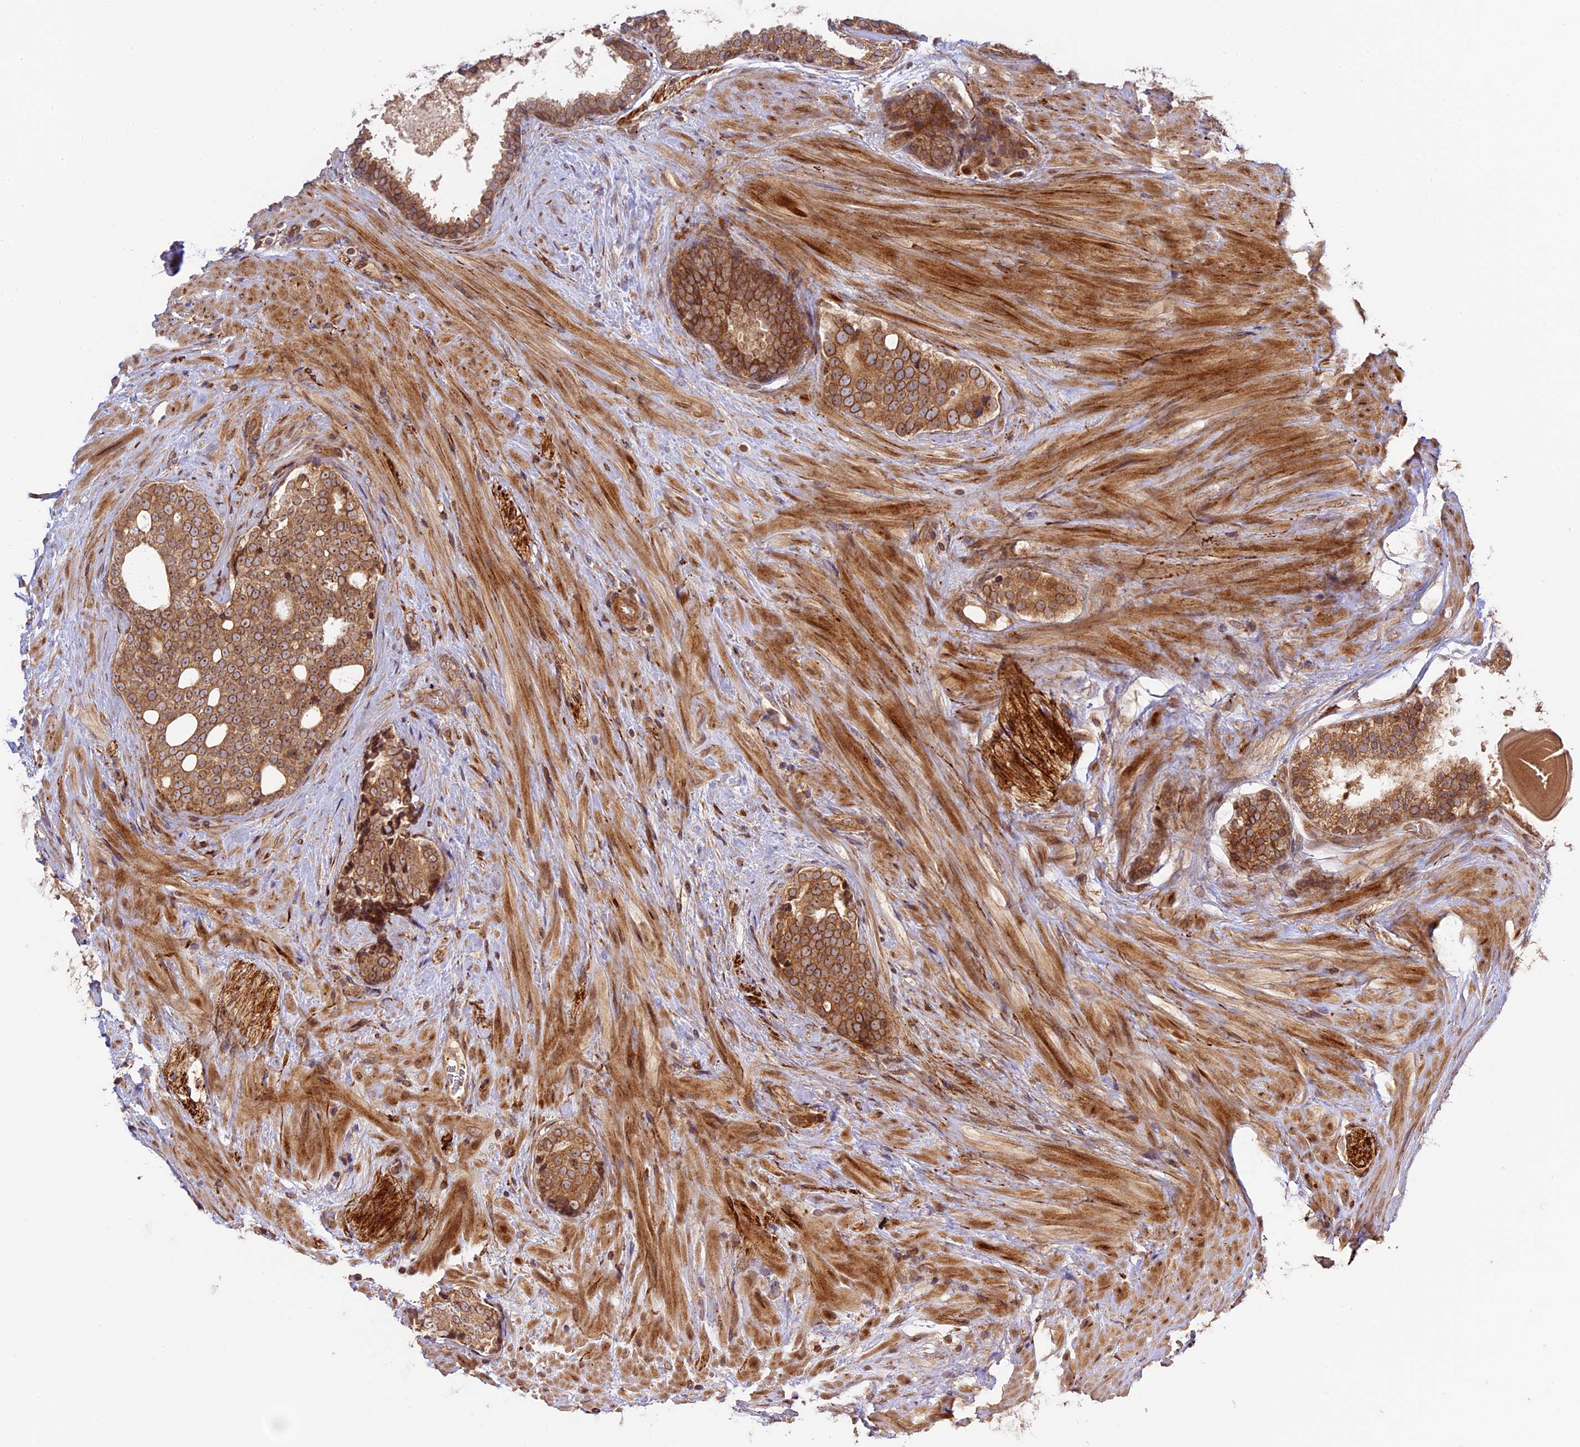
{"staining": {"intensity": "moderate", "quantity": ">75%", "location": "cytoplasmic/membranous,nuclear"}, "tissue": "prostate cancer", "cell_type": "Tumor cells", "image_type": "cancer", "snomed": [{"axis": "morphology", "description": "Adenocarcinoma, High grade"}, {"axis": "topography", "description": "Prostate"}], "caption": "An immunohistochemistry image of tumor tissue is shown. Protein staining in brown labels moderate cytoplasmic/membranous and nuclear positivity in prostate cancer (adenocarcinoma (high-grade)) within tumor cells.", "gene": "DGKH", "patient": {"sex": "male", "age": 56}}